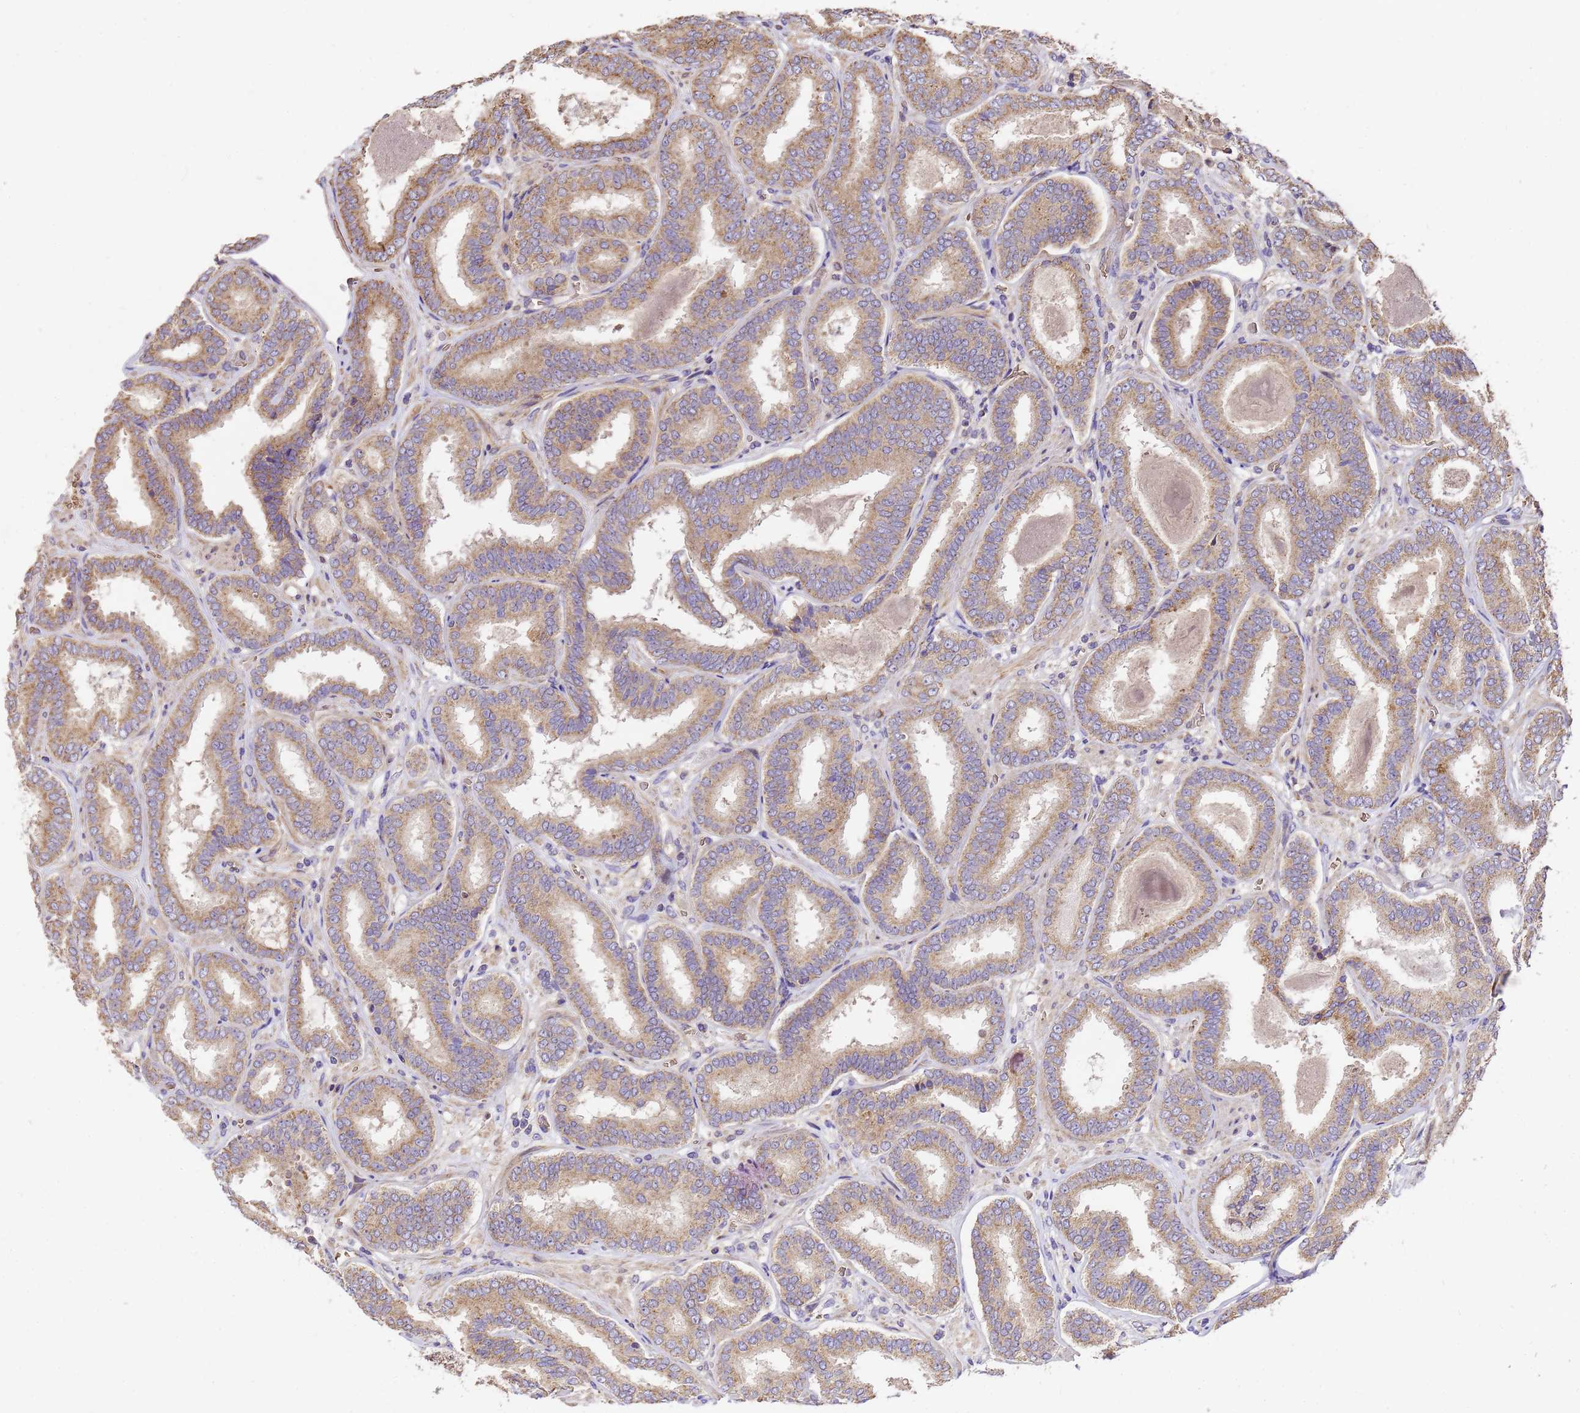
{"staining": {"intensity": "moderate", "quantity": ">75%", "location": "cytoplasmic/membranous"}, "tissue": "prostate cancer", "cell_type": "Tumor cells", "image_type": "cancer", "snomed": [{"axis": "morphology", "description": "Adenocarcinoma, High grade"}, {"axis": "topography", "description": "Prostate"}], "caption": "Prostate cancer stained with a brown dye exhibits moderate cytoplasmic/membranous positive staining in approximately >75% of tumor cells.", "gene": "LRRIQ1", "patient": {"sex": "male", "age": 72}}